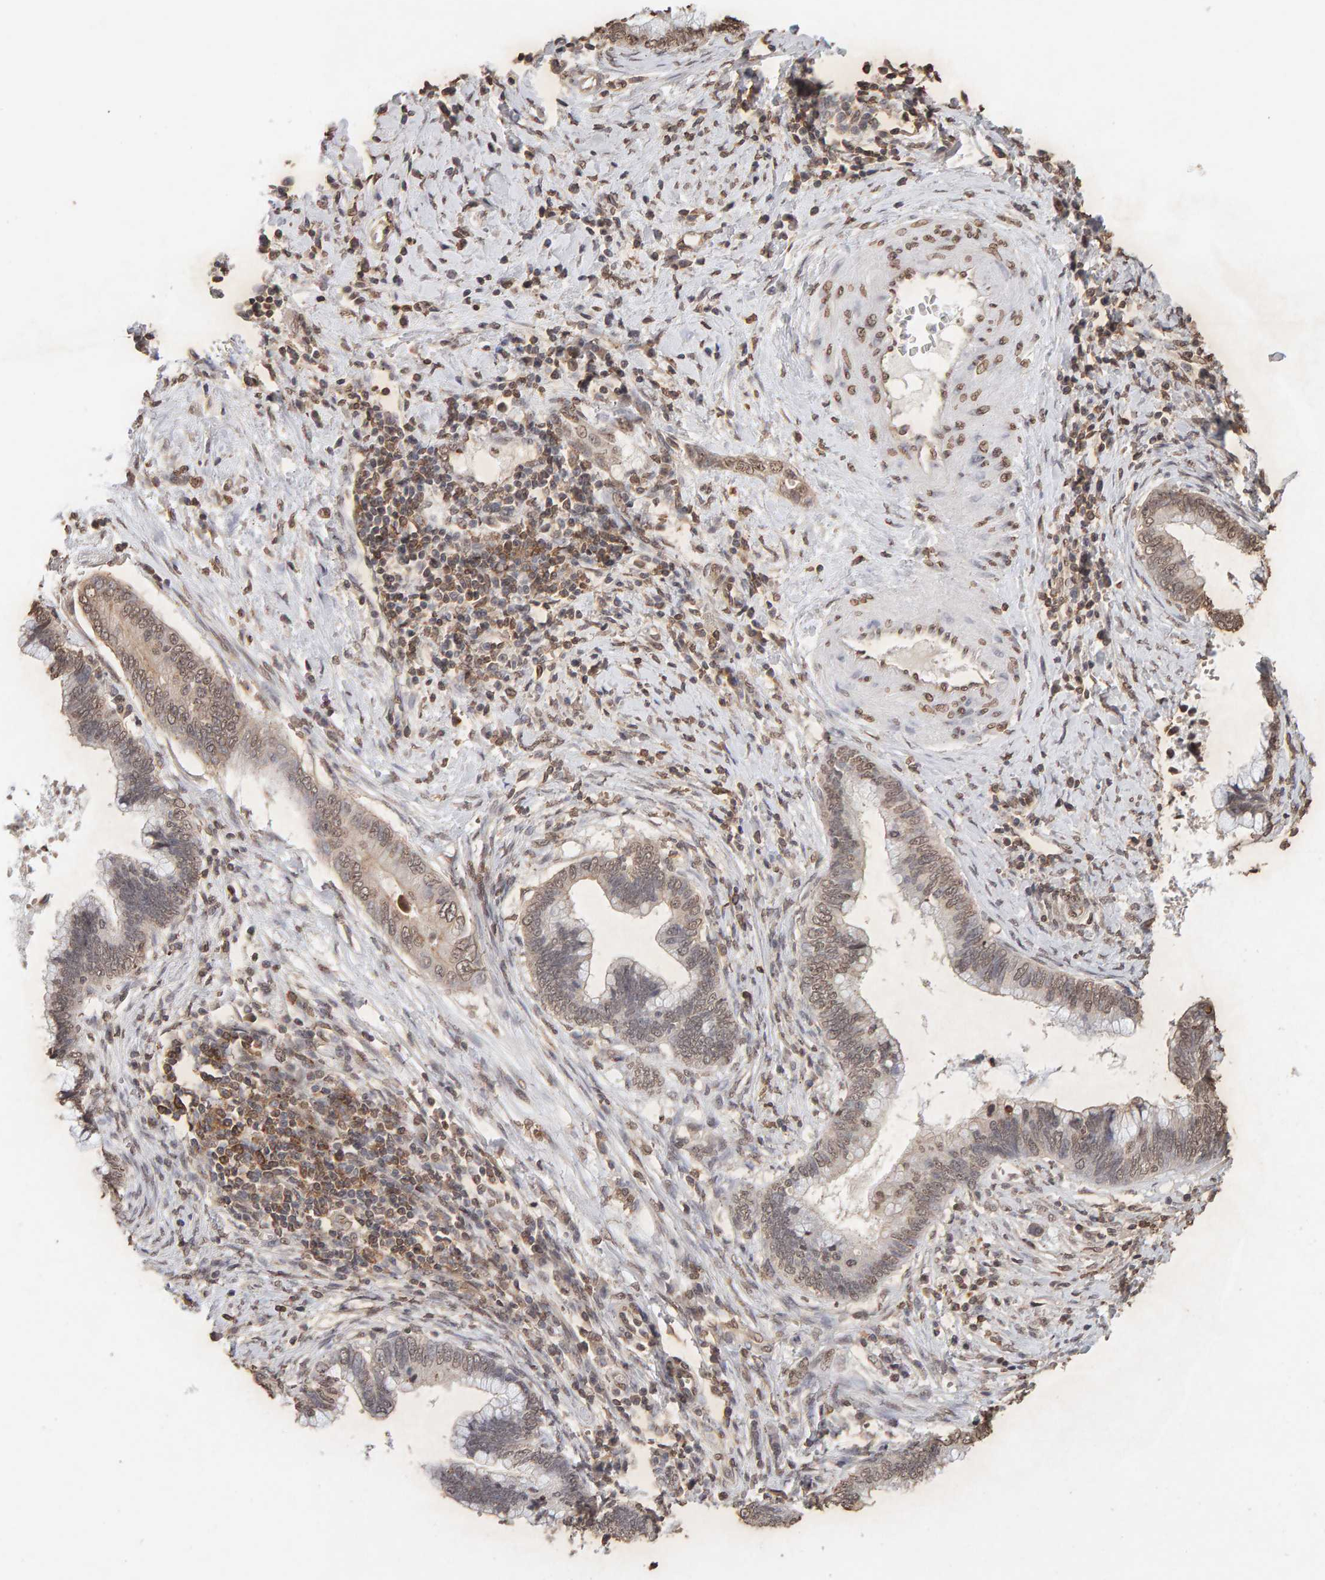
{"staining": {"intensity": "weak", "quantity": ">75%", "location": "cytoplasmic/membranous,nuclear"}, "tissue": "cervical cancer", "cell_type": "Tumor cells", "image_type": "cancer", "snomed": [{"axis": "morphology", "description": "Adenocarcinoma, NOS"}, {"axis": "topography", "description": "Cervix"}], "caption": "Approximately >75% of tumor cells in cervical adenocarcinoma display weak cytoplasmic/membranous and nuclear protein positivity as visualized by brown immunohistochemical staining.", "gene": "DNAJB5", "patient": {"sex": "female", "age": 44}}